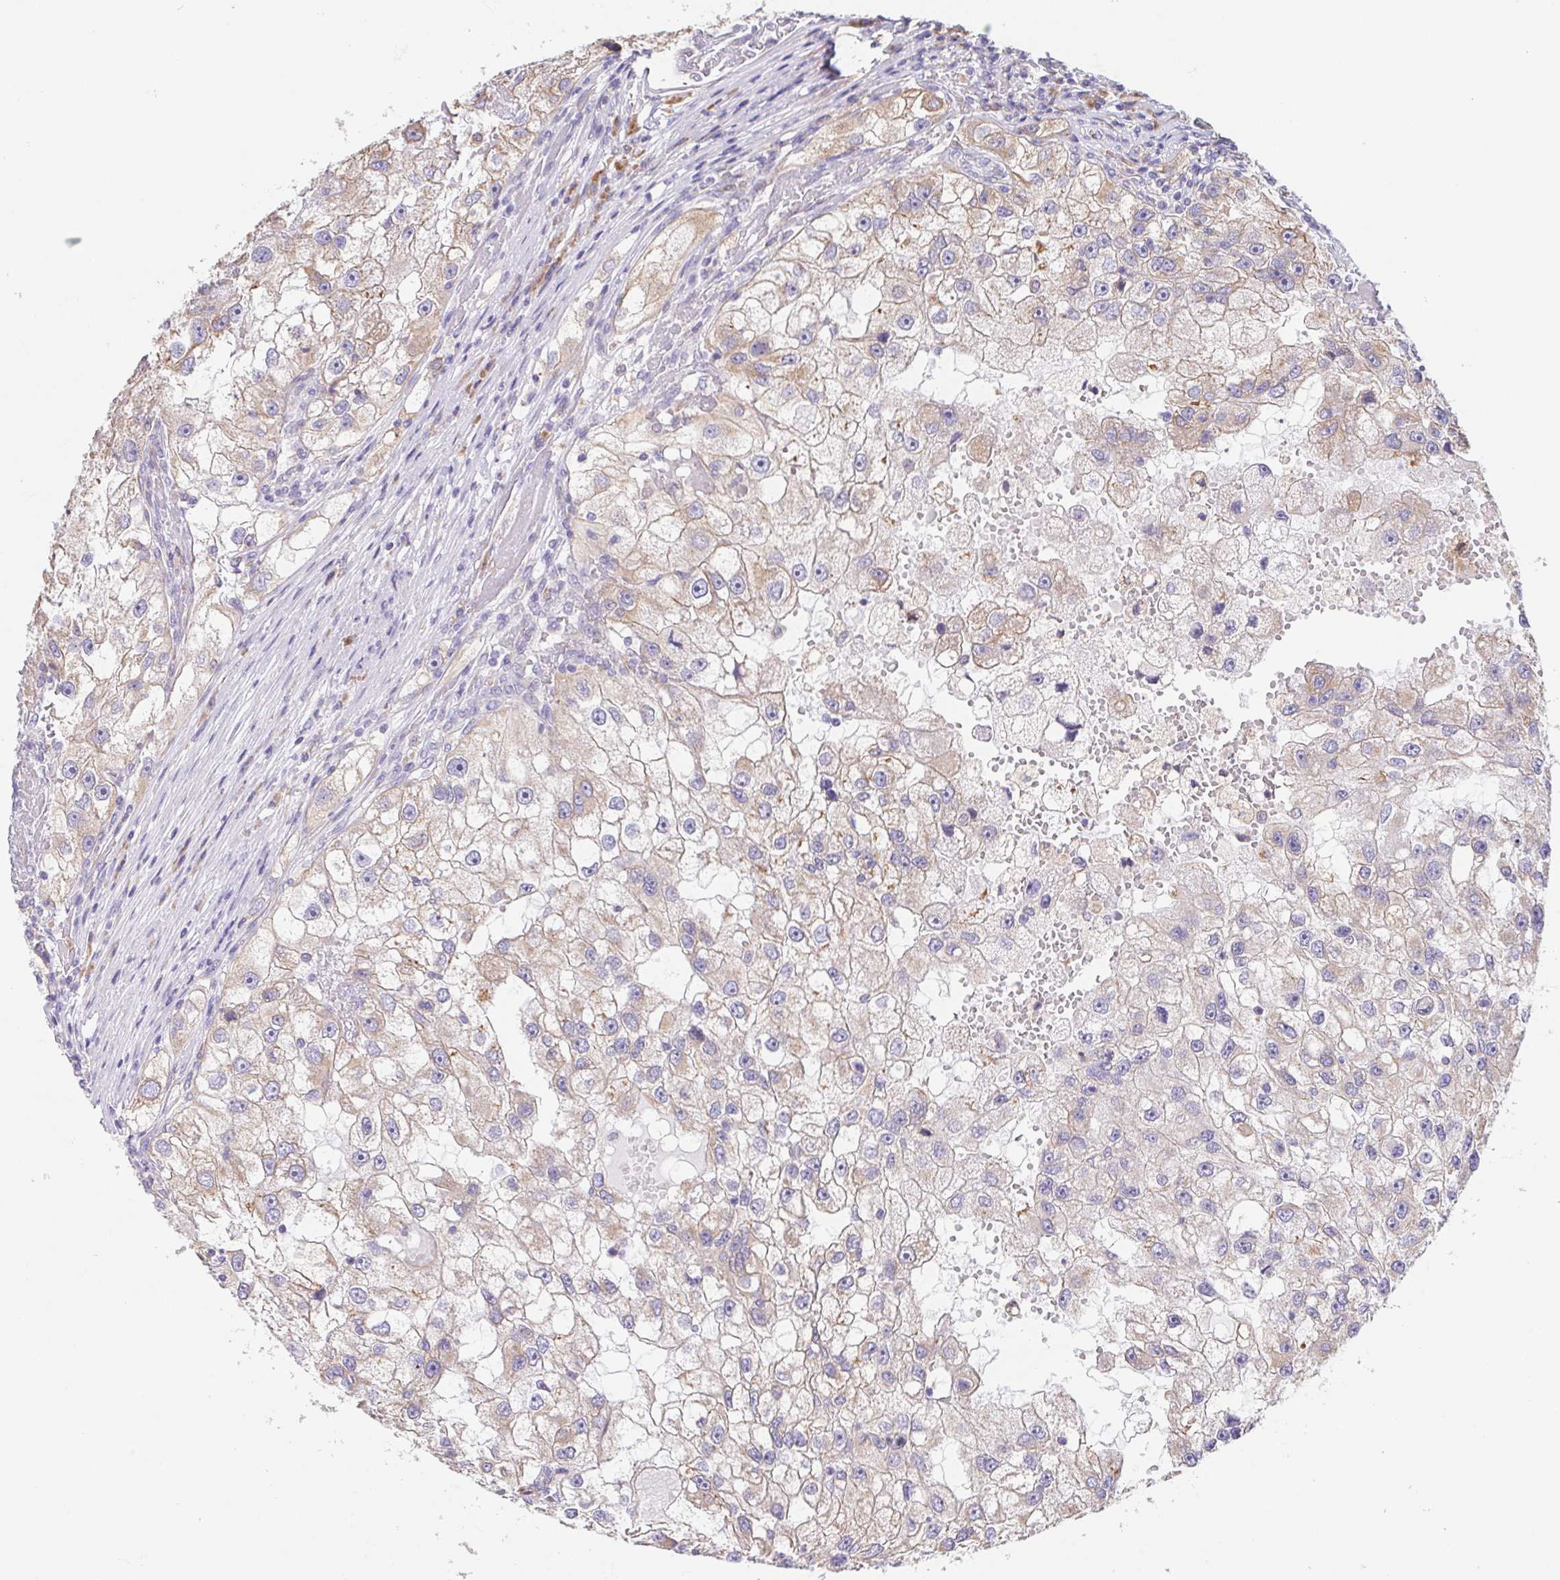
{"staining": {"intensity": "weak", "quantity": "<25%", "location": "cytoplasmic/membranous"}, "tissue": "renal cancer", "cell_type": "Tumor cells", "image_type": "cancer", "snomed": [{"axis": "morphology", "description": "Adenocarcinoma, NOS"}, {"axis": "topography", "description": "Kidney"}], "caption": "Immunohistochemical staining of human renal cancer displays no significant positivity in tumor cells.", "gene": "ADAM8", "patient": {"sex": "male", "age": 63}}